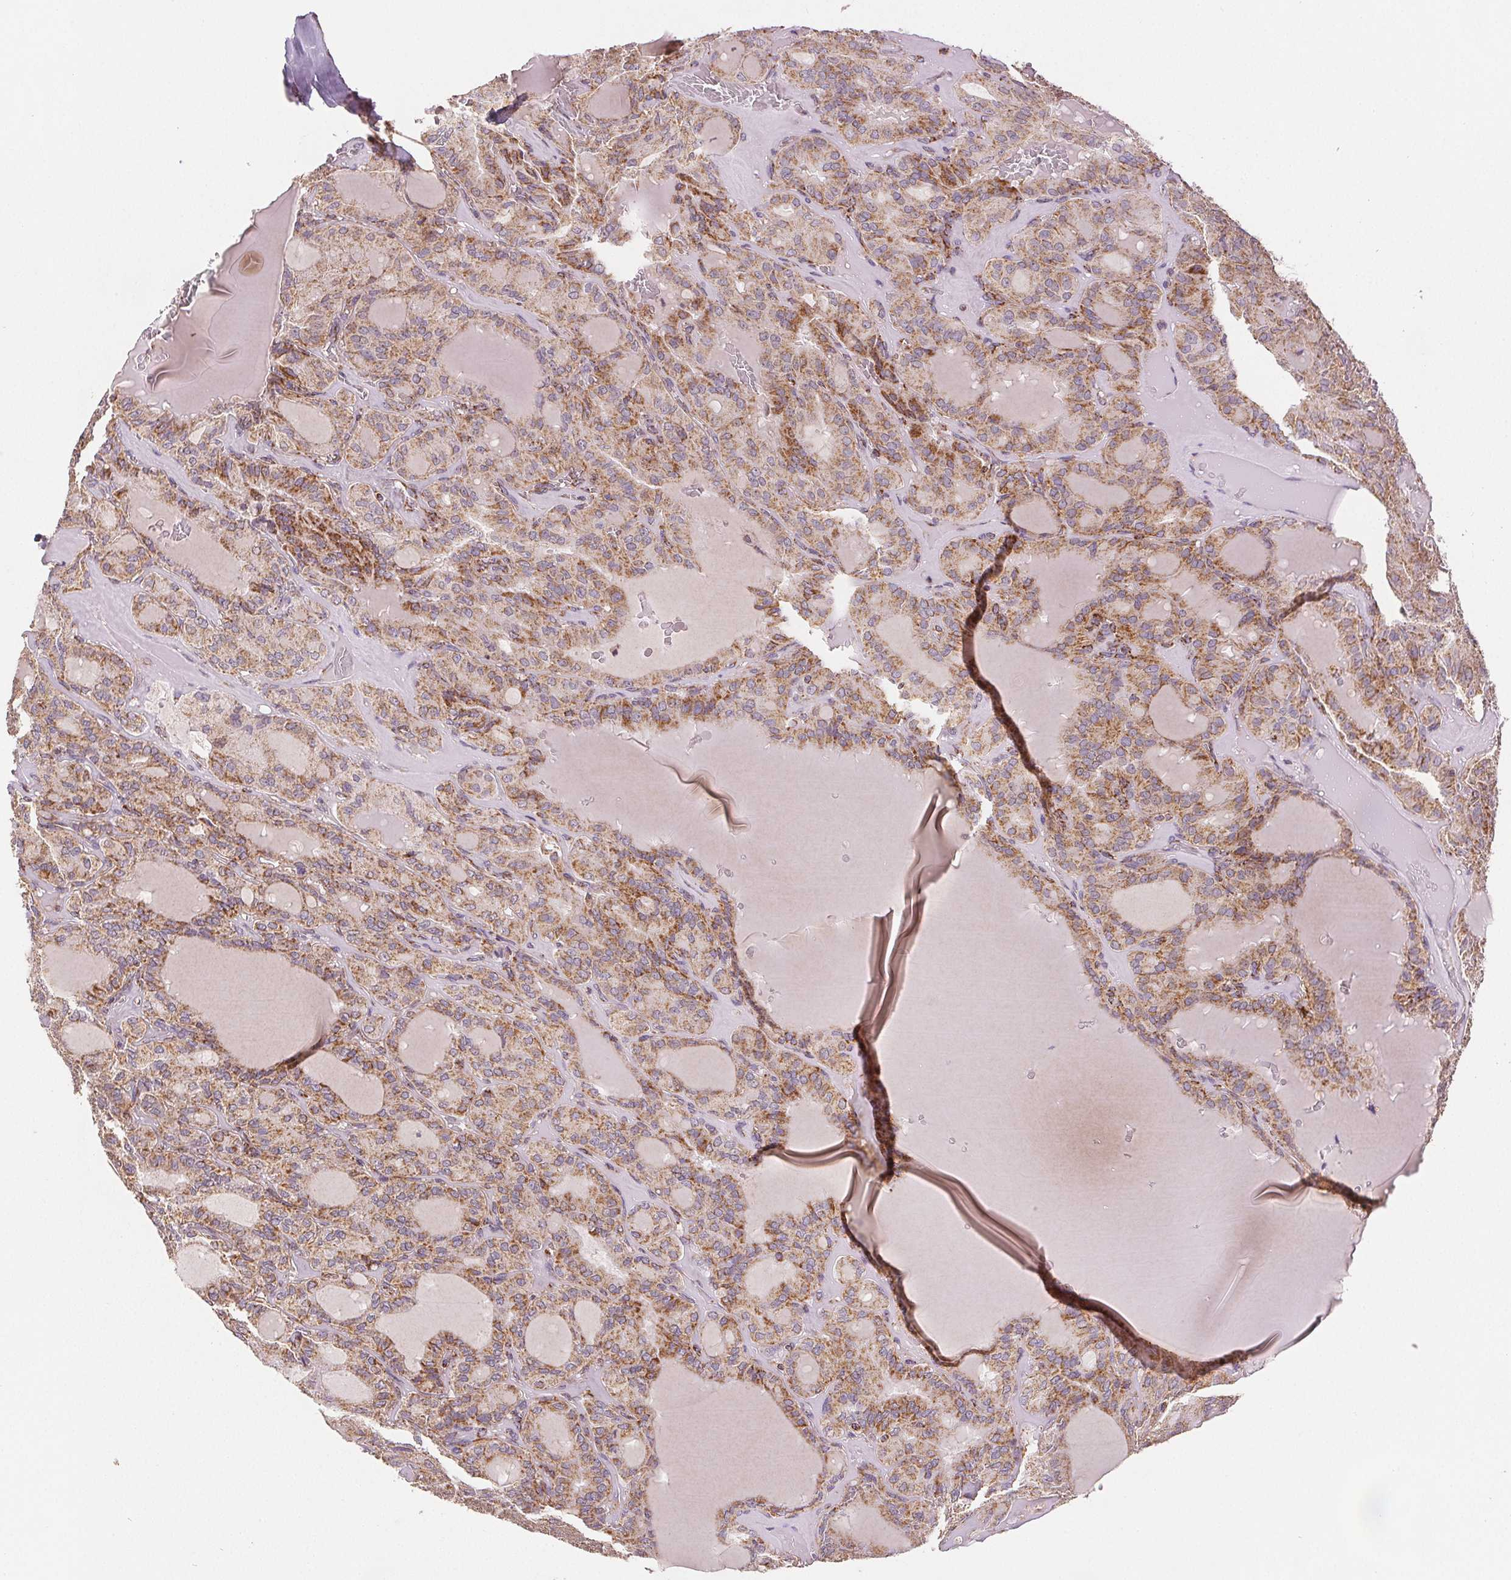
{"staining": {"intensity": "moderate", "quantity": ">75%", "location": "cytoplasmic/membranous"}, "tissue": "thyroid cancer", "cell_type": "Tumor cells", "image_type": "cancer", "snomed": [{"axis": "morphology", "description": "Papillary adenocarcinoma, NOS"}, {"axis": "topography", "description": "Thyroid gland"}], "caption": "Approximately >75% of tumor cells in thyroid papillary adenocarcinoma reveal moderate cytoplasmic/membranous protein staining as visualized by brown immunohistochemical staining.", "gene": "SDHB", "patient": {"sex": "male", "age": 87}}